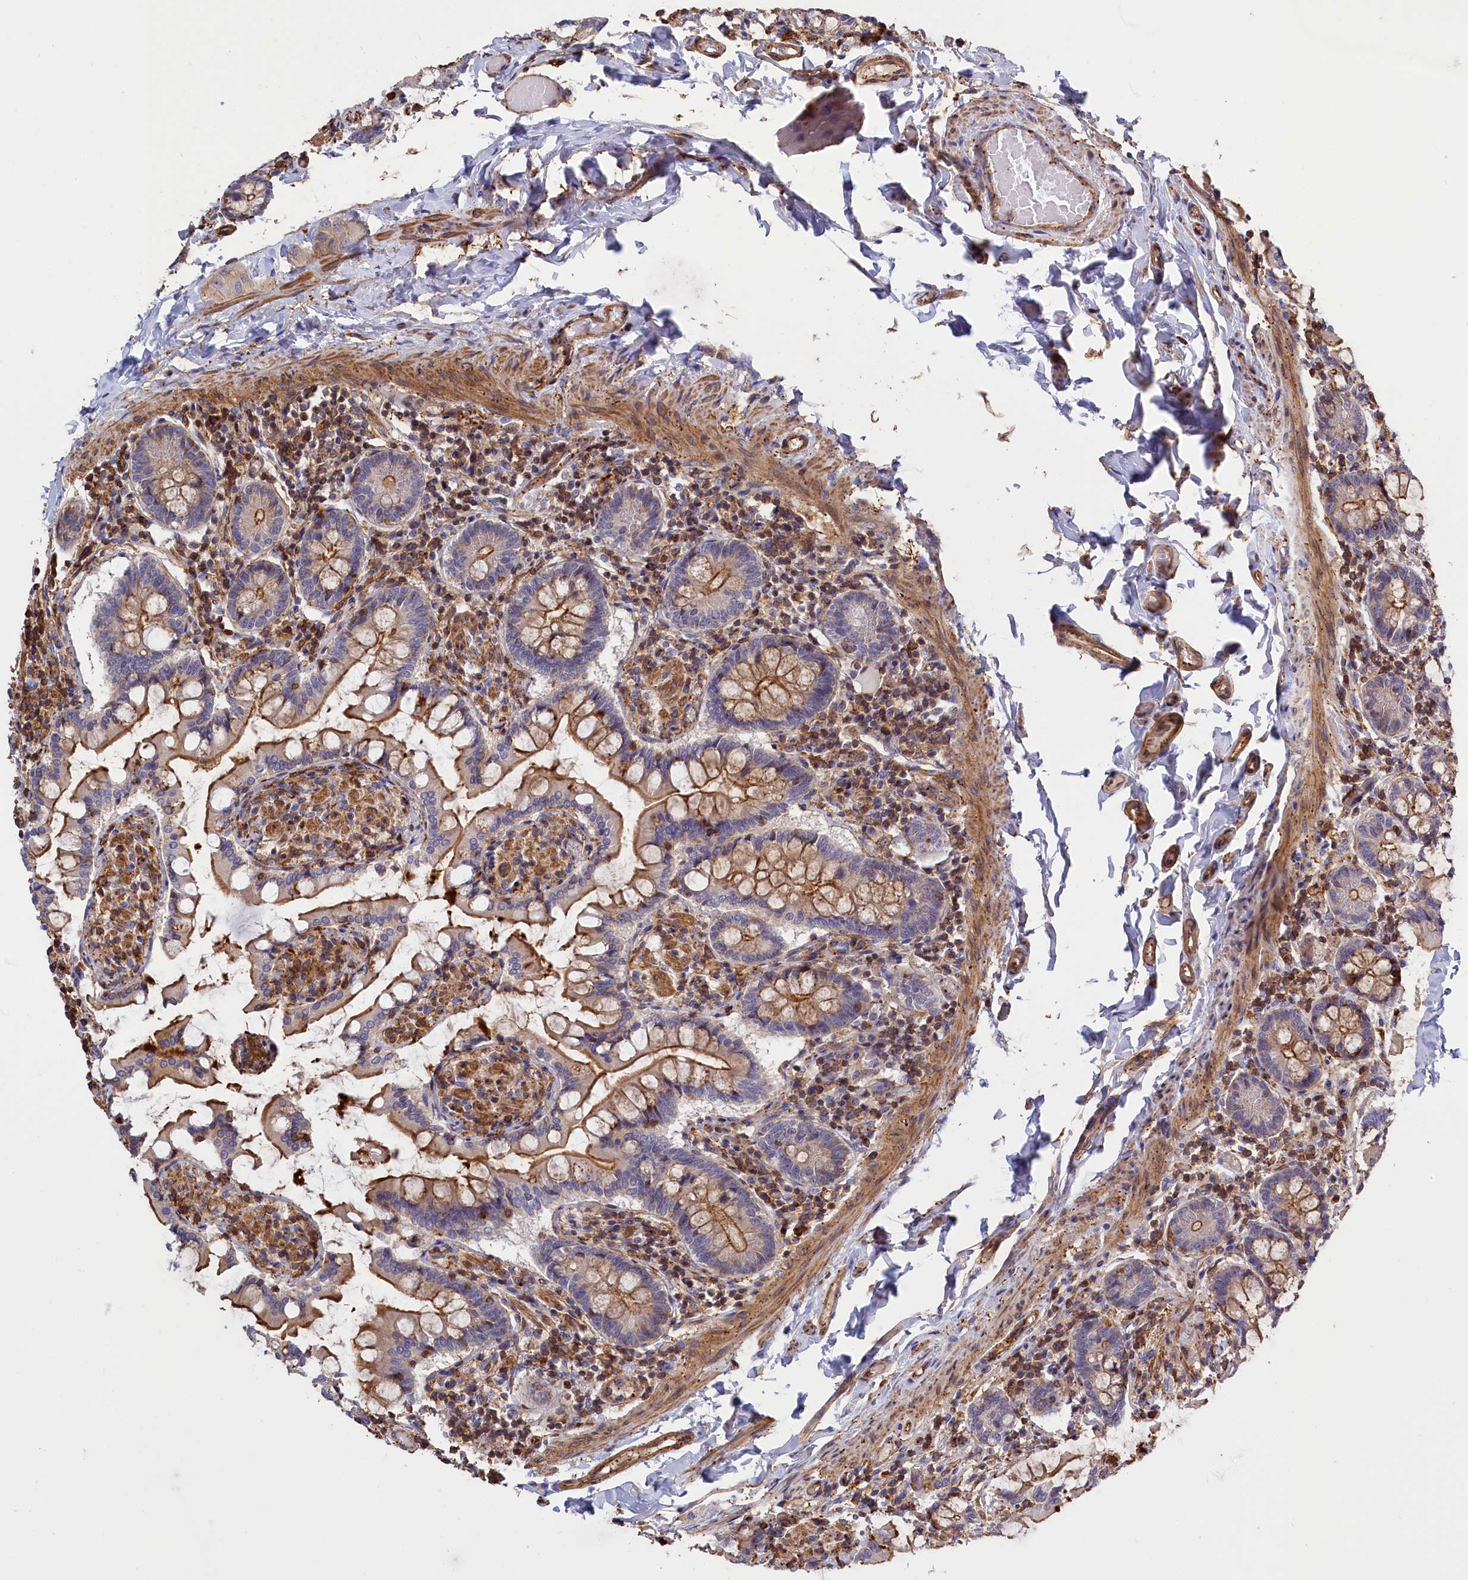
{"staining": {"intensity": "strong", "quantity": "25%-75%", "location": "cytoplasmic/membranous"}, "tissue": "small intestine", "cell_type": "Glandular cells", "image_type": "normal", "snomed": [{"axis": "morphology", "description": "Normal tissue, NOS"}, {"axis": "topography", "description": "Small intestine"}], "caption": "DAB (3,3'-diaminobenzidine) immunohistochemical staining of benign human small intestine shows strong cytoplasmic/membranous protein staining in approximately 25%-75% of glandular cells.", "gene": "ANKRD27", "patient": {"sex": "male", "age": 41}}